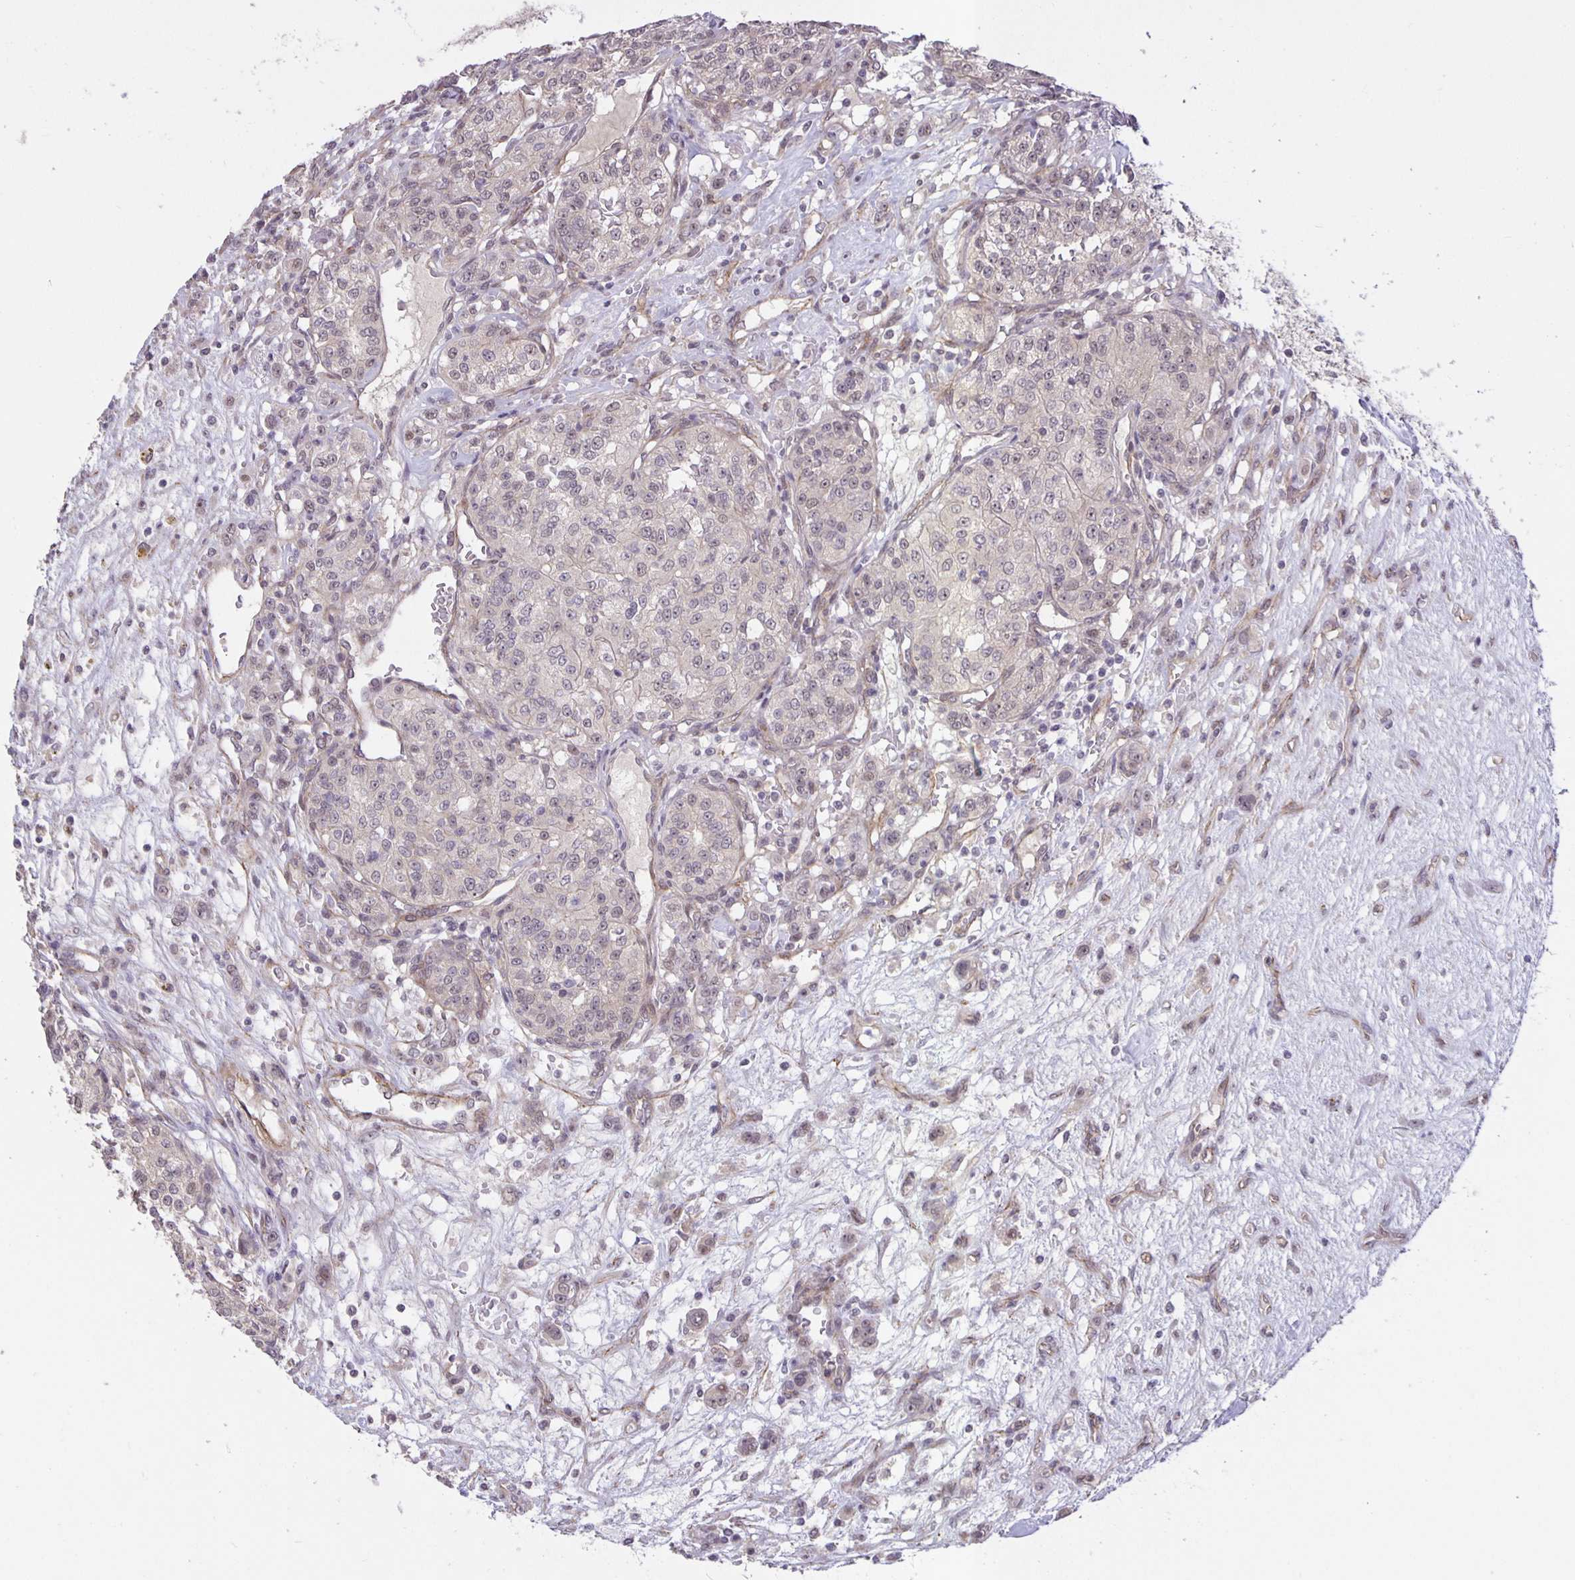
{"staining": {"intensity": "negative", "quantity": "none", "location": "none"}, "tissue": "renal cancer", "cell_type": "Tumor cells", "image_type": "cancer", "snomed": [{"axis": "morphology", "description": "Adenocarcinoma, NOS"}, {"axis": "topography", "description": "Kidney"}], "caption": "Micrograph shows no protein expression in tumor cells of adenocarcinoma (renal) tissue.", "gene": "ARVCF", "patient": {"sex": "female", "age": 63}}